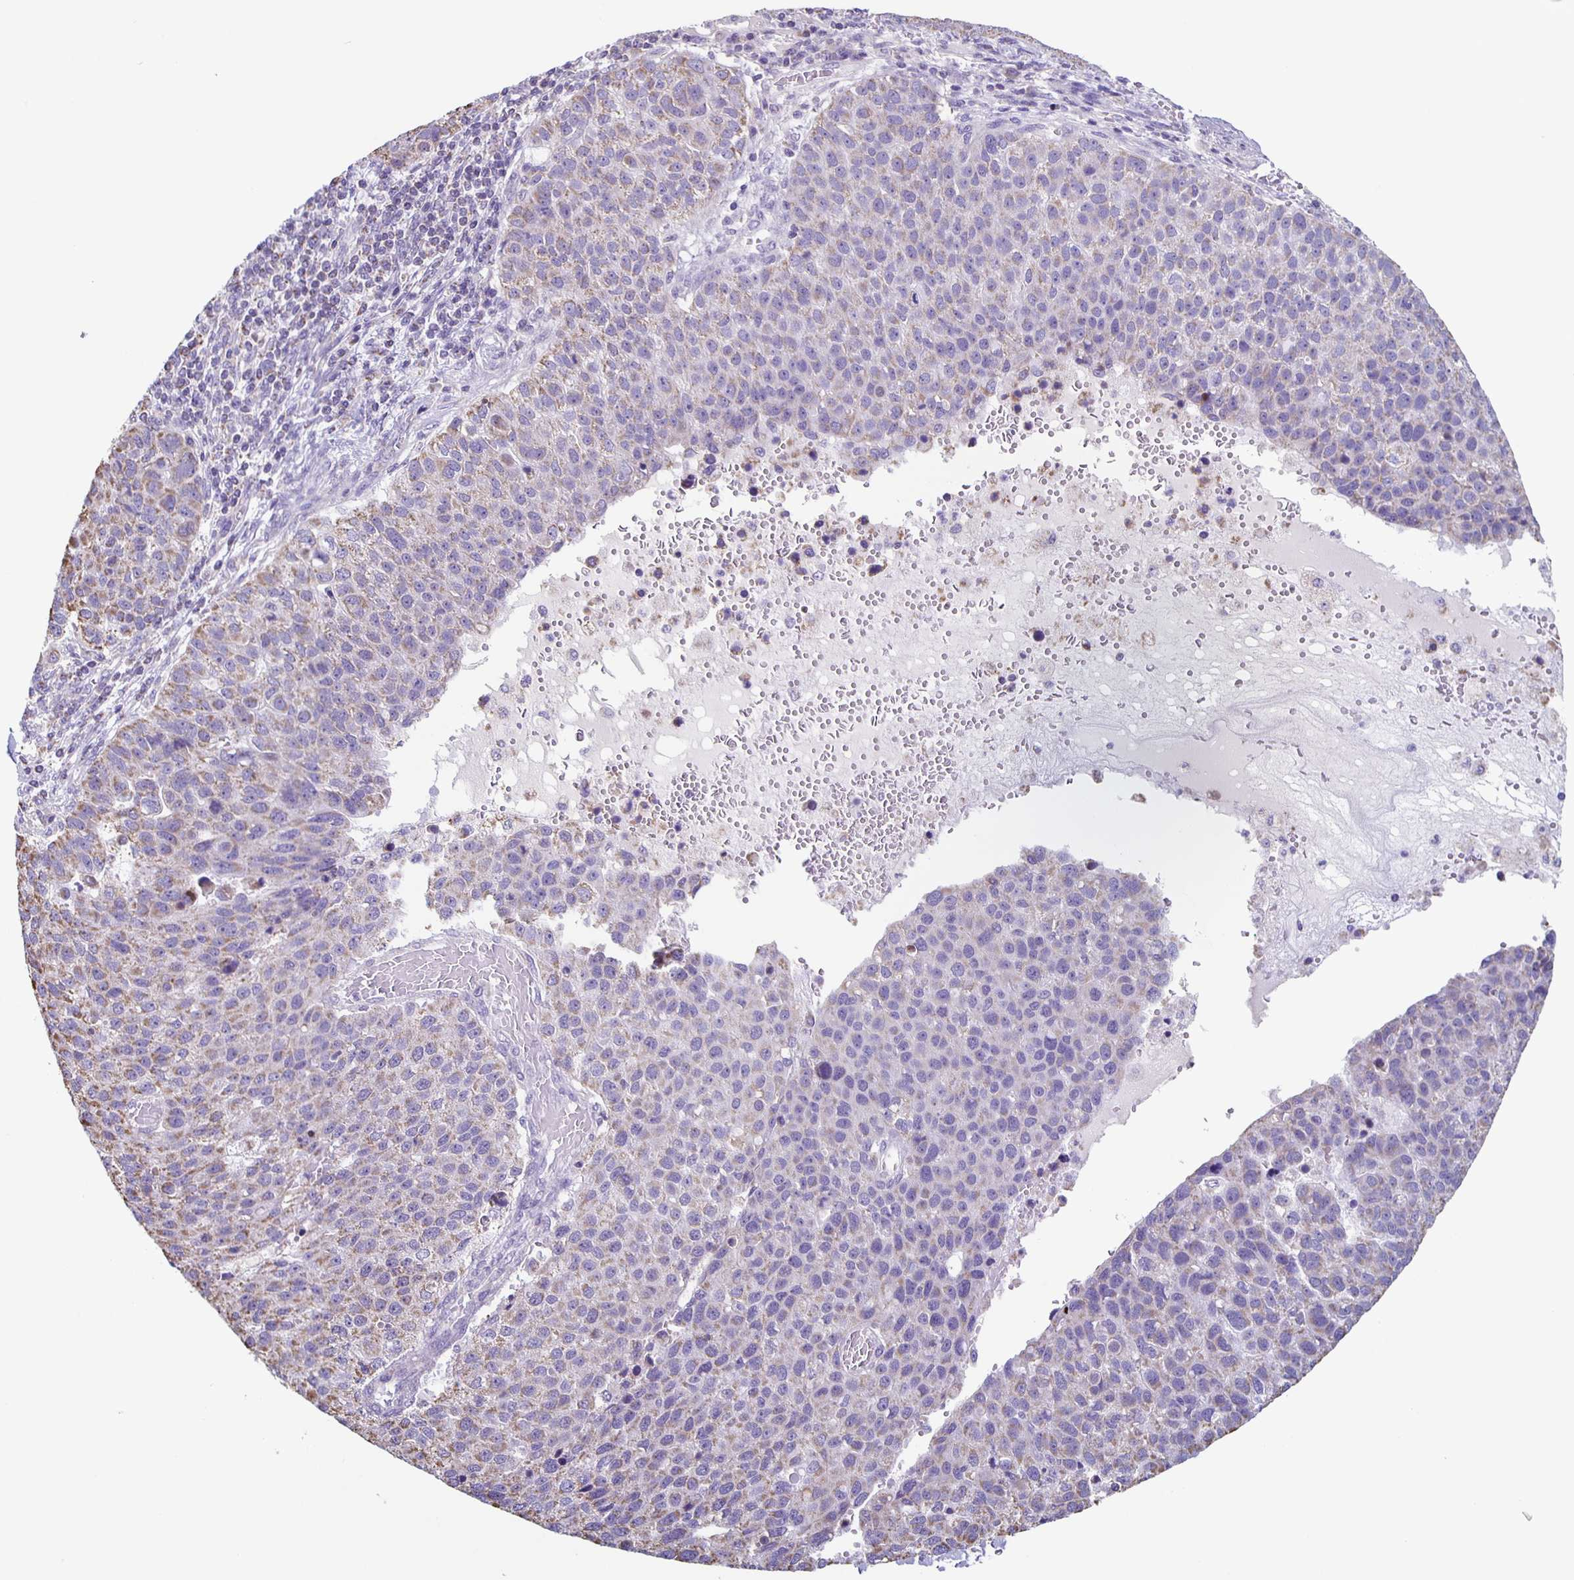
{"staining": {"intensity": "weak", "quantity": "25%-75%", "location": "cytoplasmic/membranous"}, "tissue": "pancreatic cancer", "cell_type": "Tumor cells", "image_type": "cancer", "snomed": [{"axis": "morphology", "description": "Adenocarcinoma, NOS"}, {"axis": "topography", "description": "Pancreas"}], "caption": "Protein expression analysis of pancreatic adenocarcinoma exhibits weak cytoplasmic/membranous expression in approximately 25%-75% of tumor cells. Ihc stains the protein of interest in brown and the nuclei are stained blue.", "gene": "TPPP", "patient": {"sex": "female", "age": 61}}